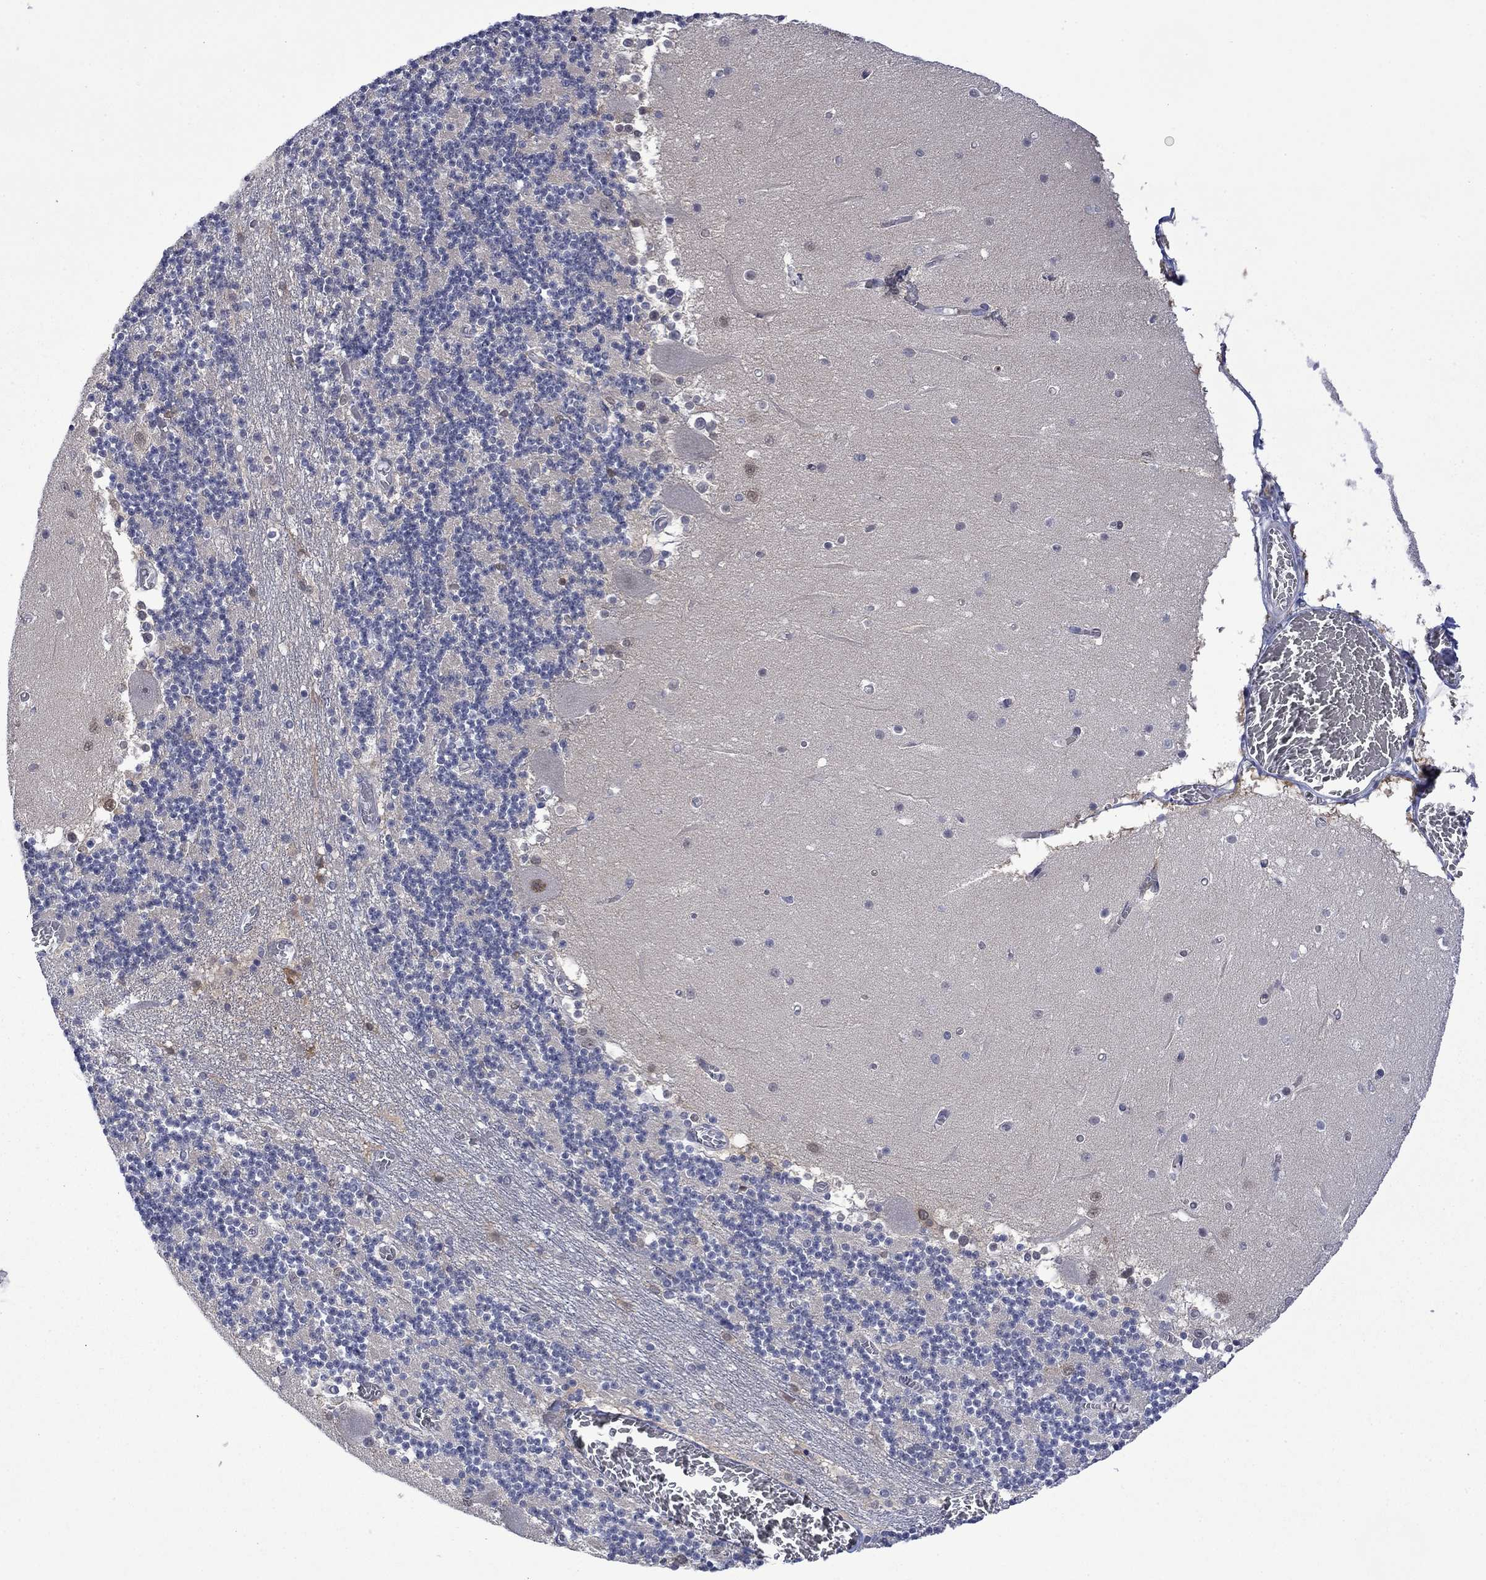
{"staining": {"intensity": "negative", "quantity": "none", "location": "none"}, "tissue": "cerebellum", "cell_type": "Cells in granular layer", "image_type": "normal", "snomed": [{"axis": "morphology", "description": "Normal tissue, NOS"}, {"axis": "topography", "description": "Cerebellum"}], "caption": "DAB immunohistochemical staining of normal cerebellum demonstrates no significant expression in cells in granular layer. (Immunohistochemistry (ihc), brightfield microscopy, high magnification).", "gene": "AGL", "patient": {"sex": "female", "age": 28}}